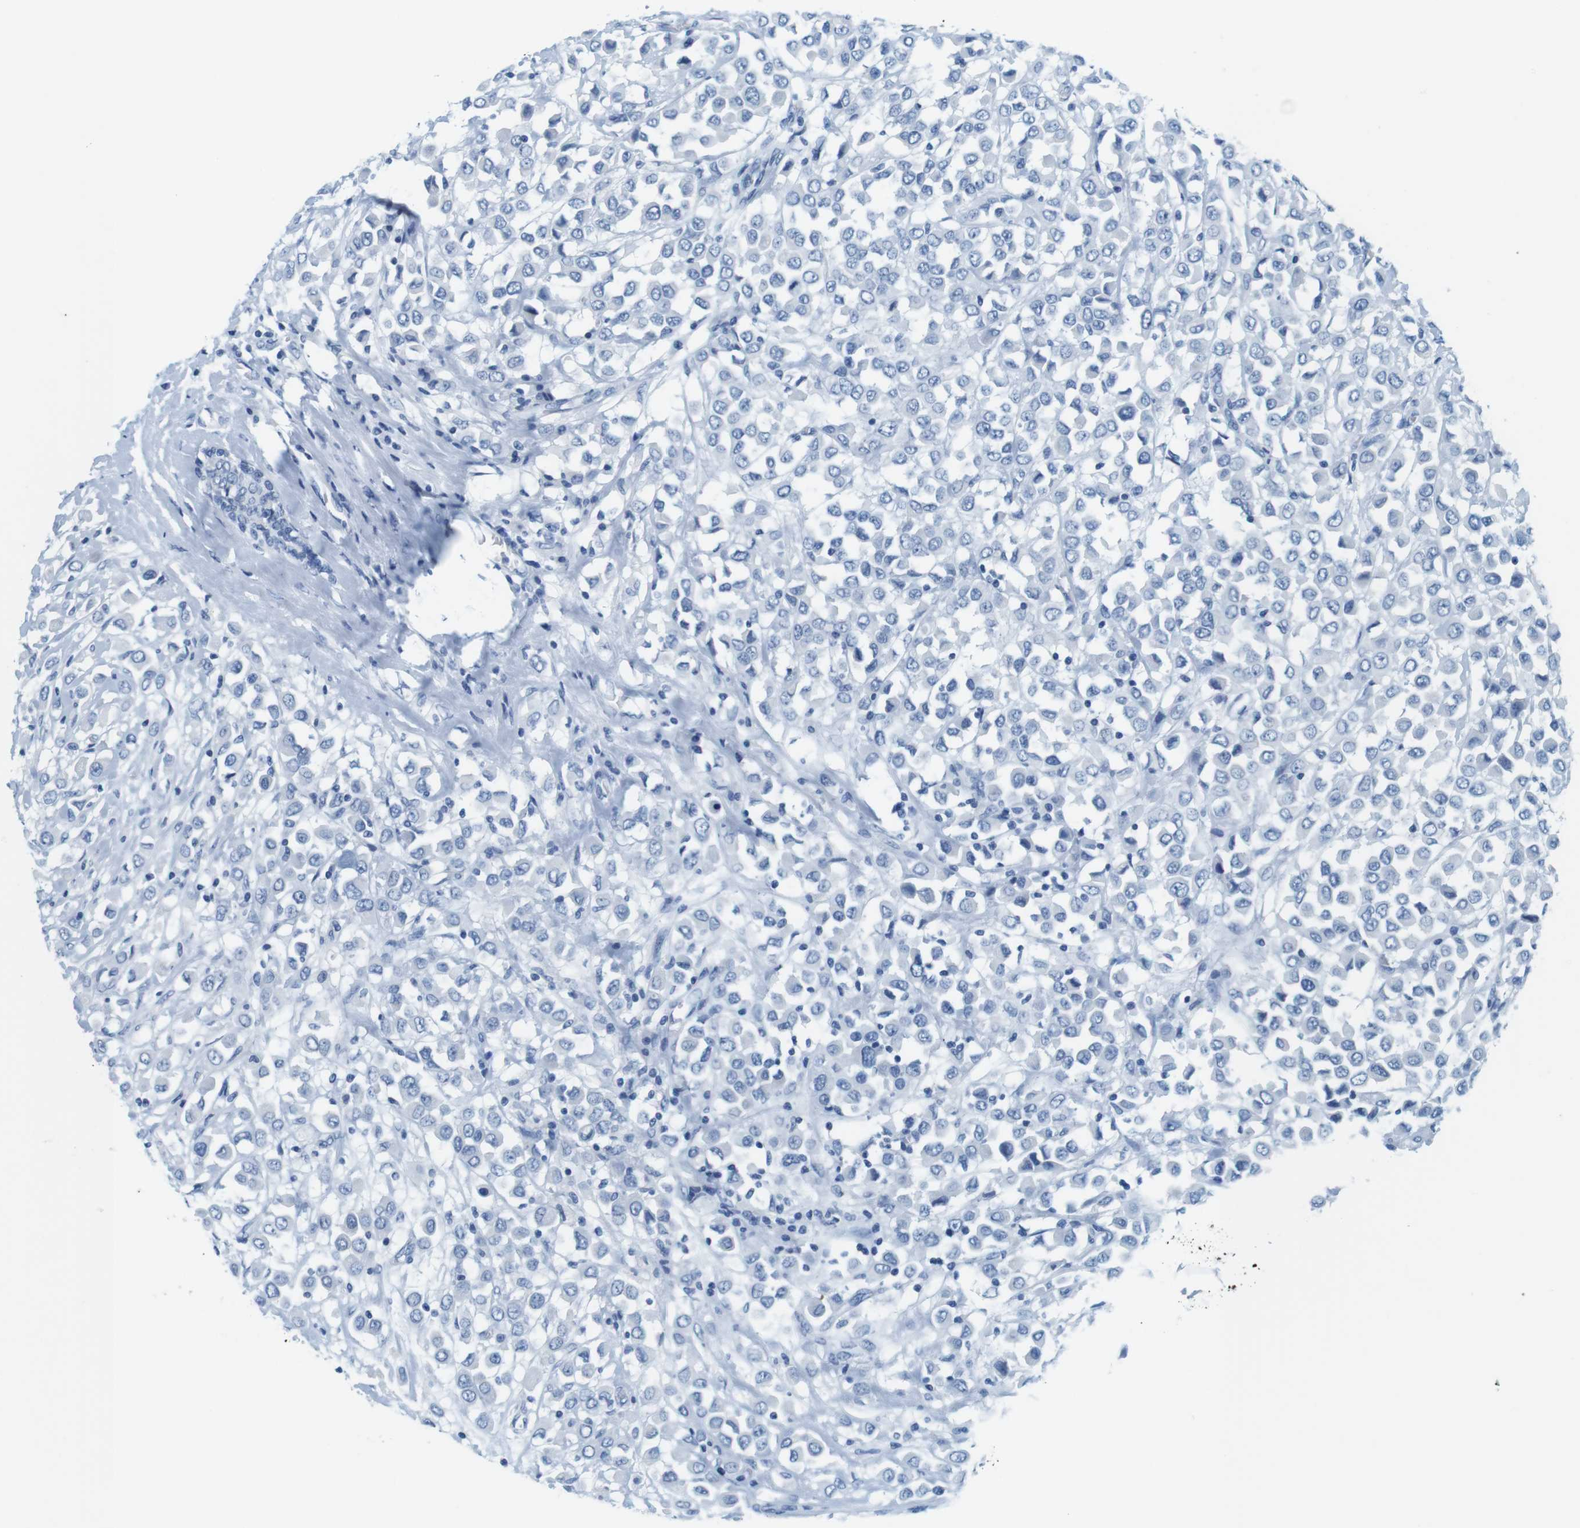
{"staining": {"intensity": "negative", "quantity": "none", "location": "none"}, "tissue": "breast cancer", "cell_type": "Tumor cells", "image_type": "cancer", "snomed": [{"axis": "morphology", "description": "Duct carcinoma"}, {"axis": "topography", "description": "Breast"}], "caption": "A micrograph of breast cancer (intraductal carcinoma) stained for a protein exhibits no brown staining in tumor cells.", "gene": "CYP2C9", "patient": {"sex": "female", "age": 61}}